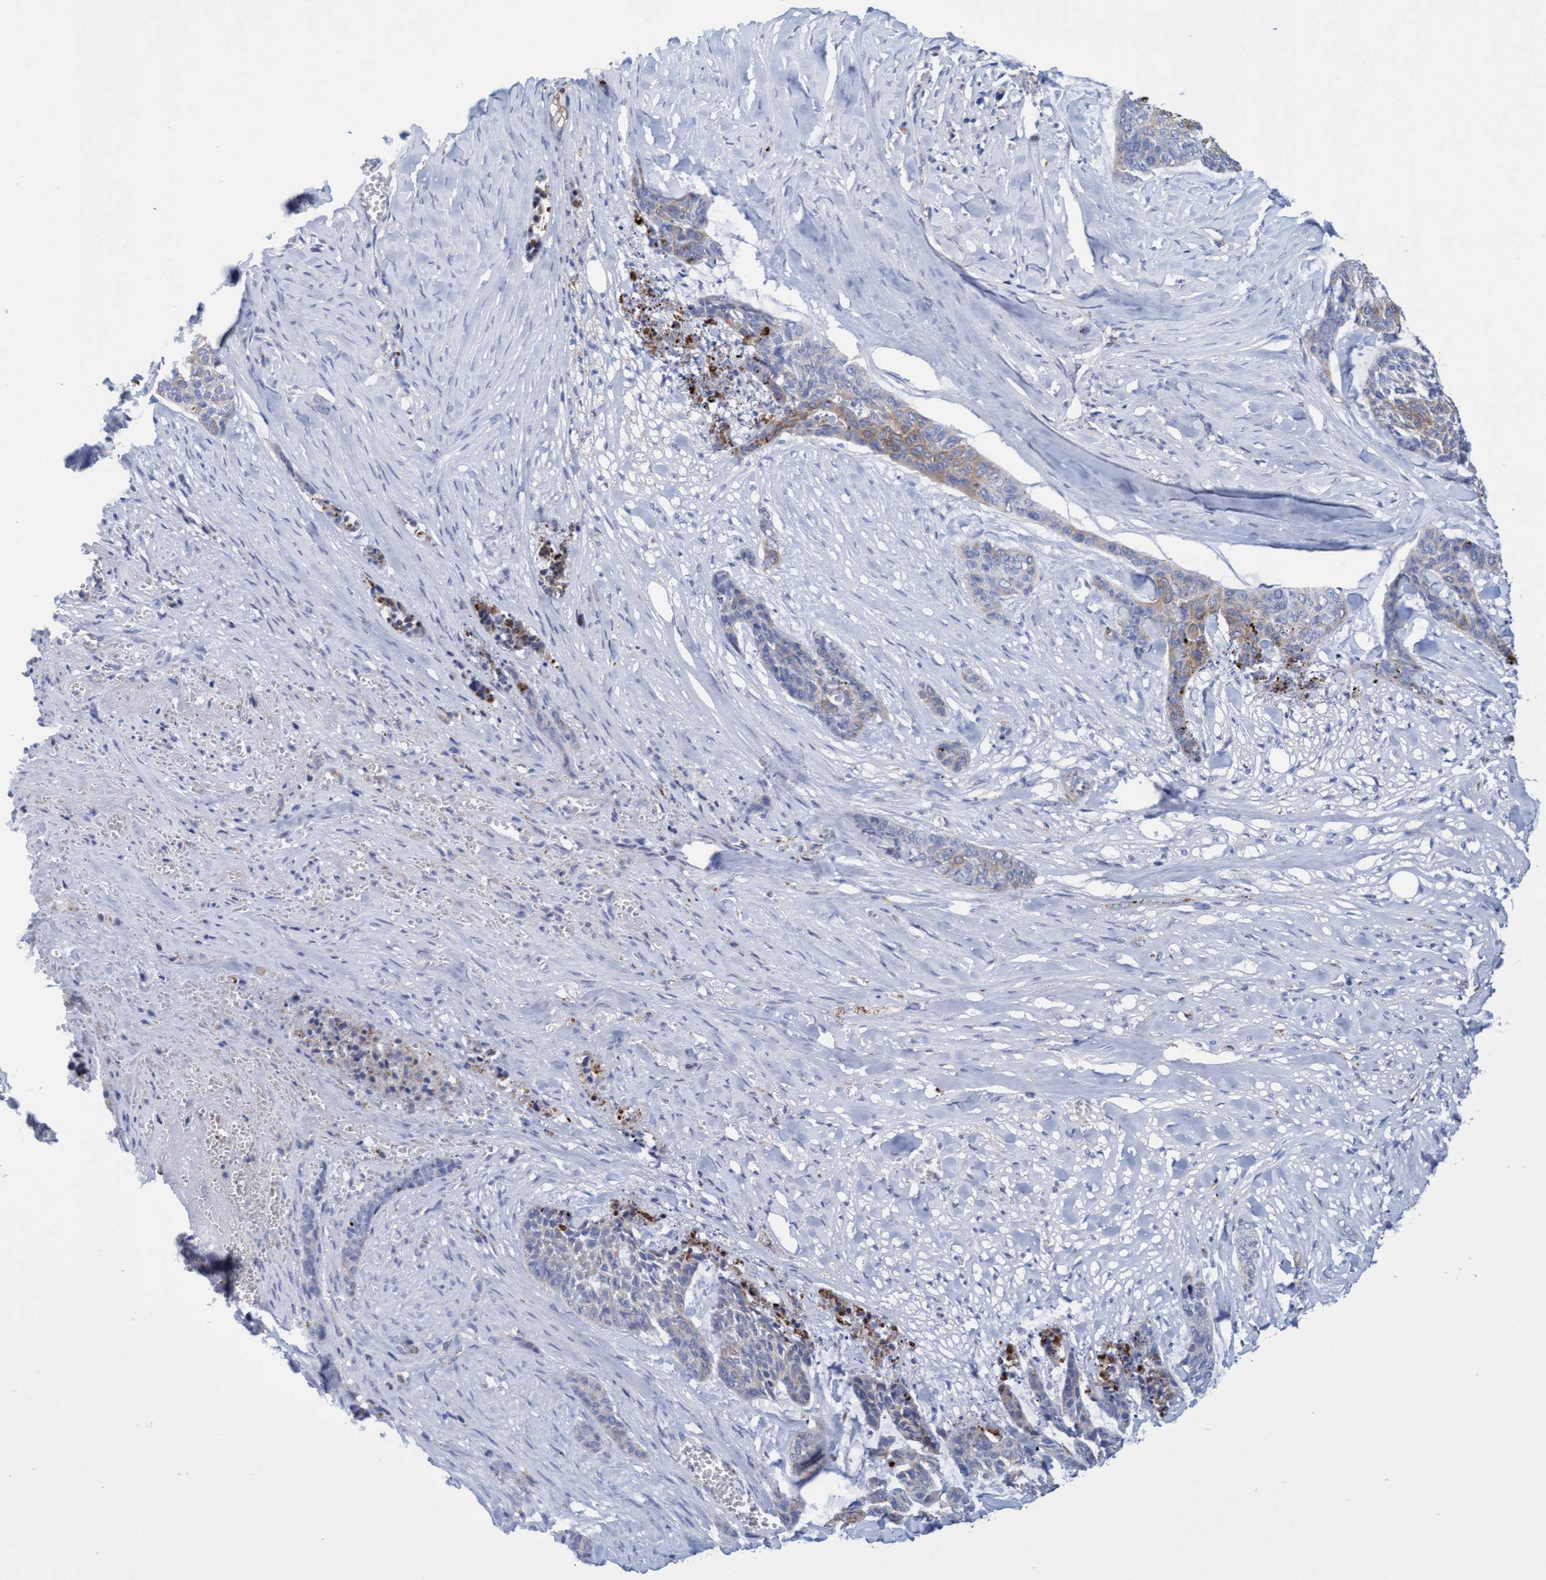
{"staining": {"intensity": "weak", "quantity": "25%-75%", "location": "cytoplasmic/membranous"}, "tissue": "skin cancer", "cell_type": "Tumor cells", "image_type": "cancer", "snomed": [{"axis": "morphology", "description": "Basal cell carcinoma"}, {"axis": "topography", "description": "Skin"}], "caption": "The histopathology image exhibits a brown stain indicating the presence of a protein in the cytoplasmic/membranous of tumor cells in skin cancer.", "gene": "SGSH", "patient": {"sex": "female", "age": 64}}